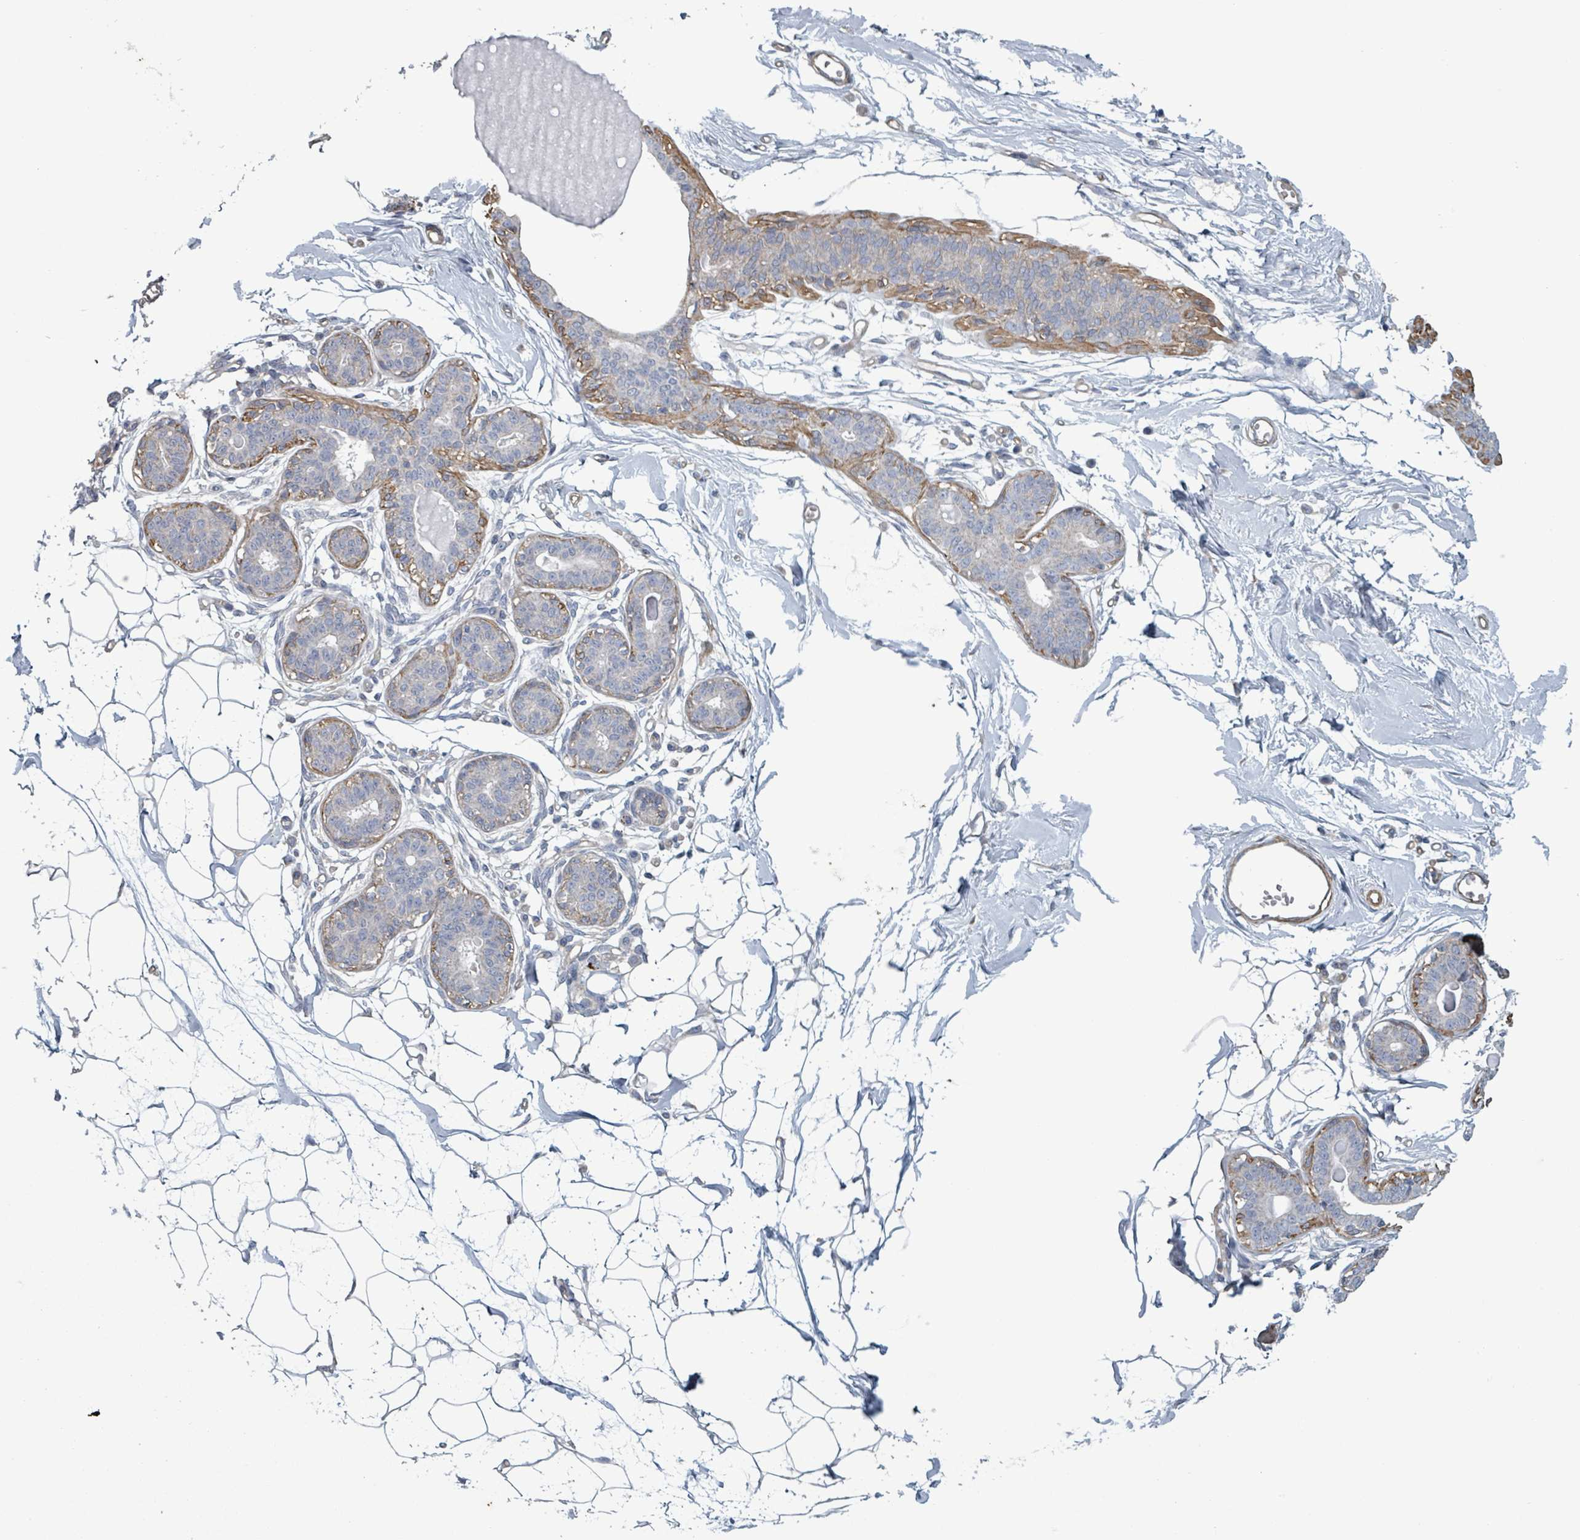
{"staining": {"intensity": "negative", "quantity": "none", "location": "none"}, "tissue": "breast", "cell_type": "Adipocytes", "image_type": "normal", "snomed": [{"axis": "morphology", "description": "Normal tissue, NOS"}, {"axis": "topography", "description": "Breast"}], "caption": "IHC image of normal breast: breast stained with DAB shows no significant protein positivity in adipocytes.", "gene": "ADCK1", "patient": {"sex": "female", "age": 45}}